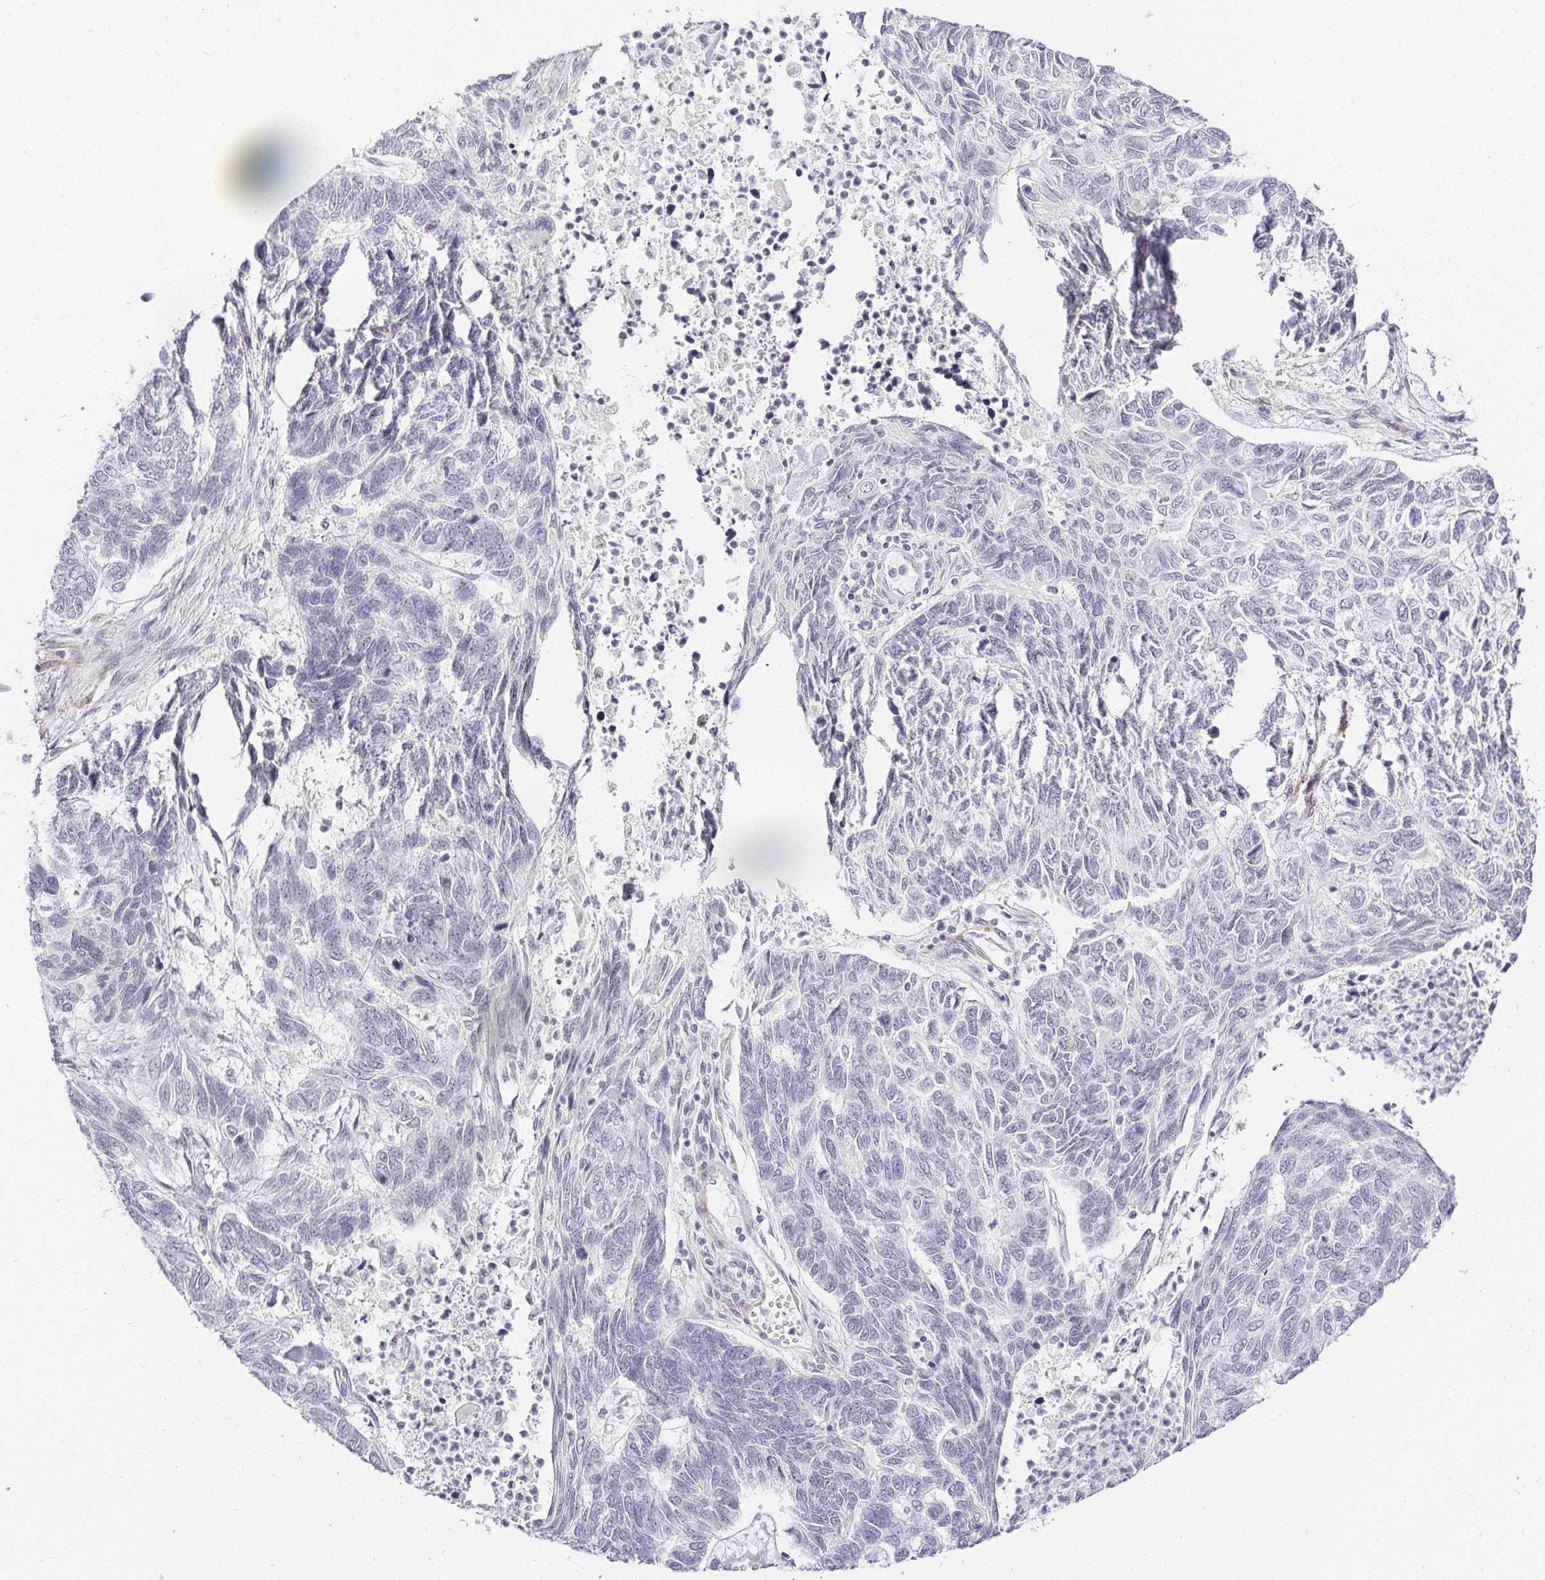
{"staining": {"intensity": "negative", "quantity": "none", "location": "none"}, "tissue": "skin cancer", "cell_type": "Tumor cells", "image_type": "cancer", "snomed": [{"axis": "morphology", "description": "Basal cell carcinoma"}, {"axis": "topography", "description": "Skin"}], "caption": "Human basal cell carcinoma (skin) stained for a protein using immunohistochemistry (IHC) reveals no expression in tumor cells.", "gene": "ACAN", "patient": {"sex": "female", "age": 65}}